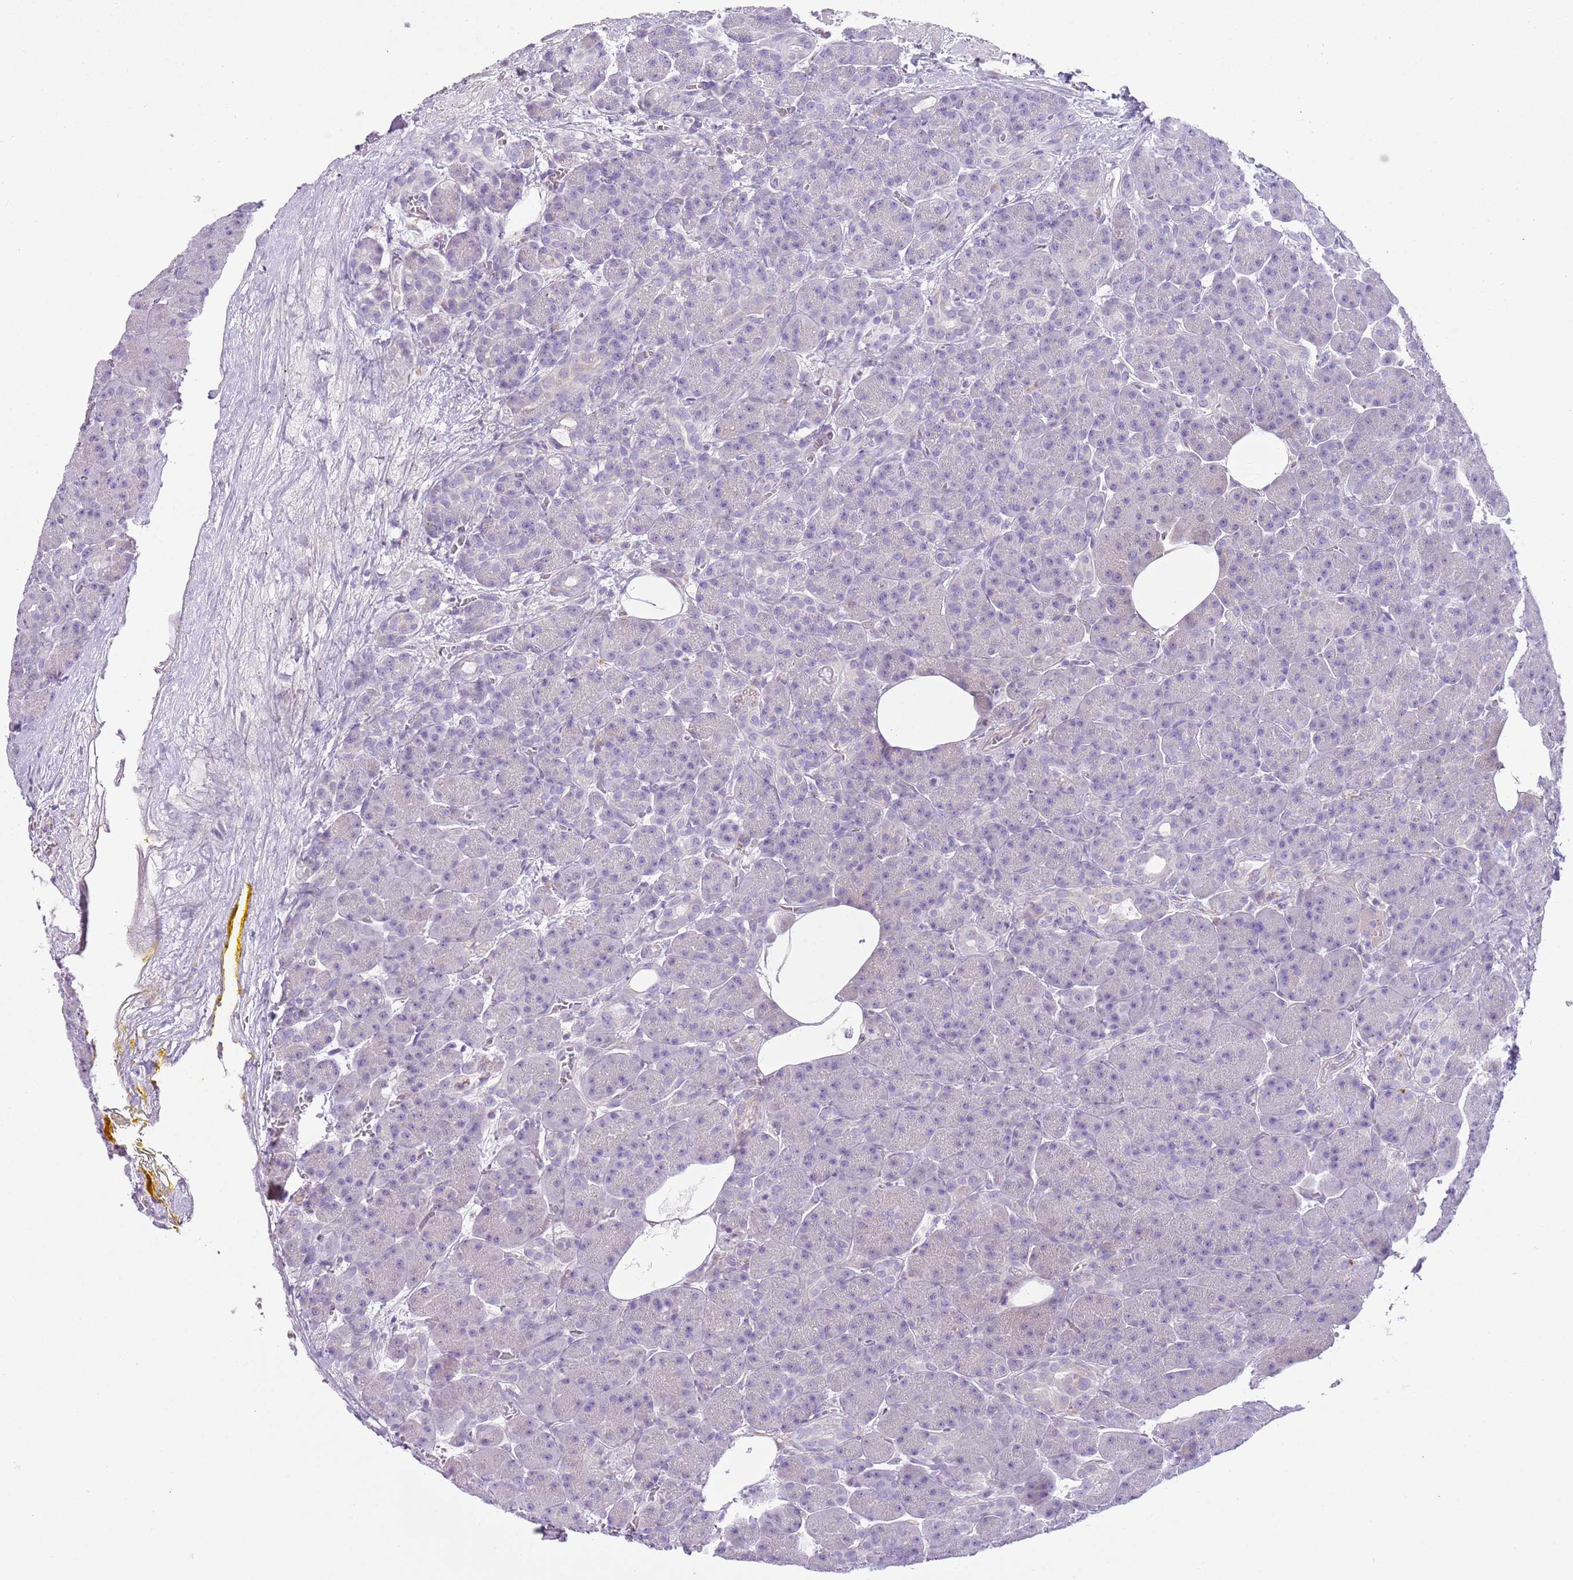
{"staining": {"intensity": "negative", "quantity": "none", "location": "none"}, "tissue": "pancreas", "cell_type": "Exocrine glandular cells", "image_type": "normal", "snomed": [{"axis": "morphology", "description": "Normal tissue, NOS"}, {"axis": "topography", "description": "Pancreas"}], "caption": "Immunohistochemistry of unremarkable pancreas demonstrates no expression in exocrine glandular cells.", "gene": "CD177", "patient": {"sex": "male", "age": 63}}